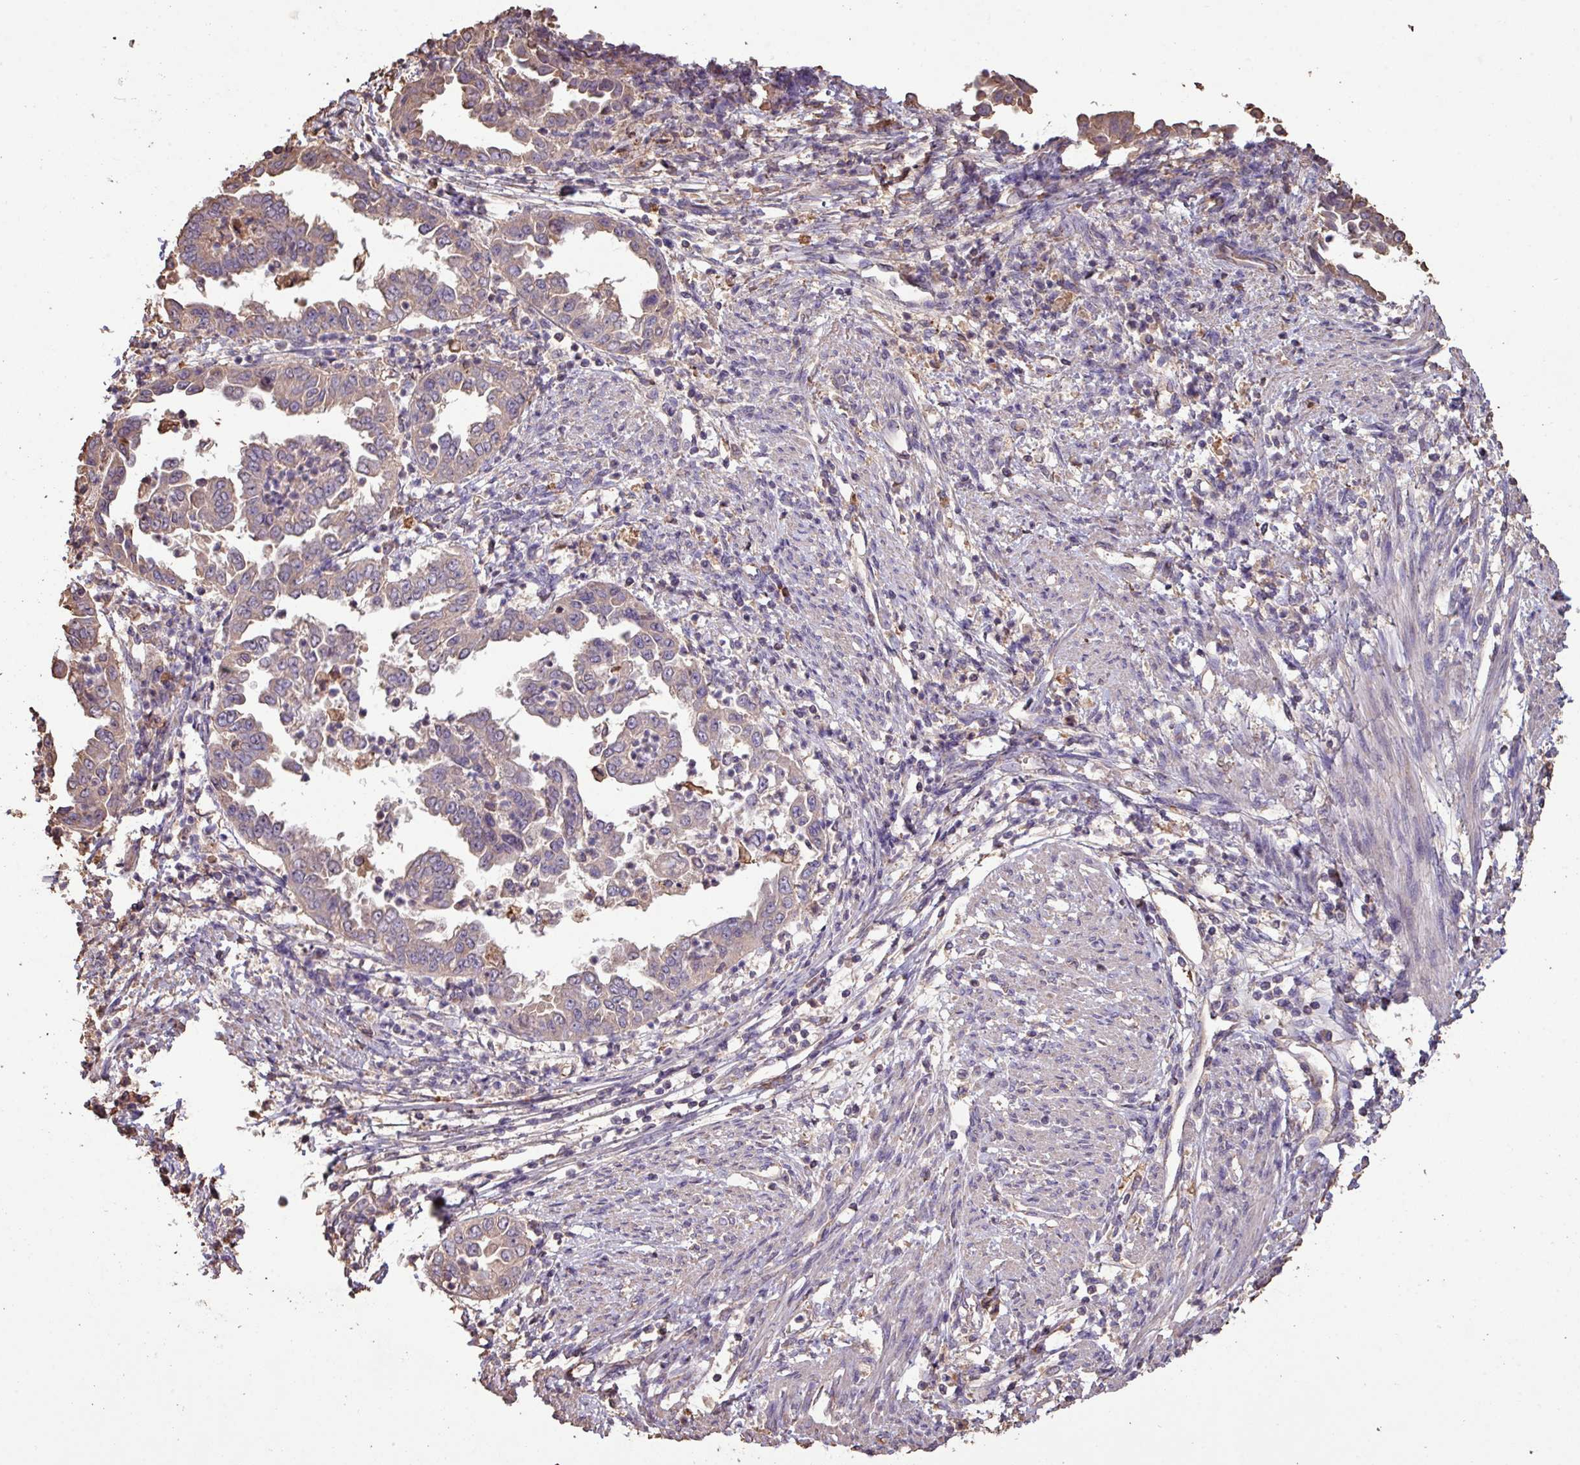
{"staining": {"intensity": "weak", "quantity": "25%-75%", "location": "cytoplasmic/membranous"}, "tissue": "endometrial cancer", "cell_type": "Tumor cells", "image_type": "cancer", "snomed": [{"axis": "morphology", "description": "Adenocarcinoma, NOS"}, {"axis": "topography", "description": "Endometrium"}], "caption": "Immunohistochemical staining of human endometrial cancer reveals low levels of weak cytoplasmic/membranous positivity in approximately 25%-75% of tumor cells.", "gene": "CAMK2B", "patient": {"sex": "female", "age": 85}}